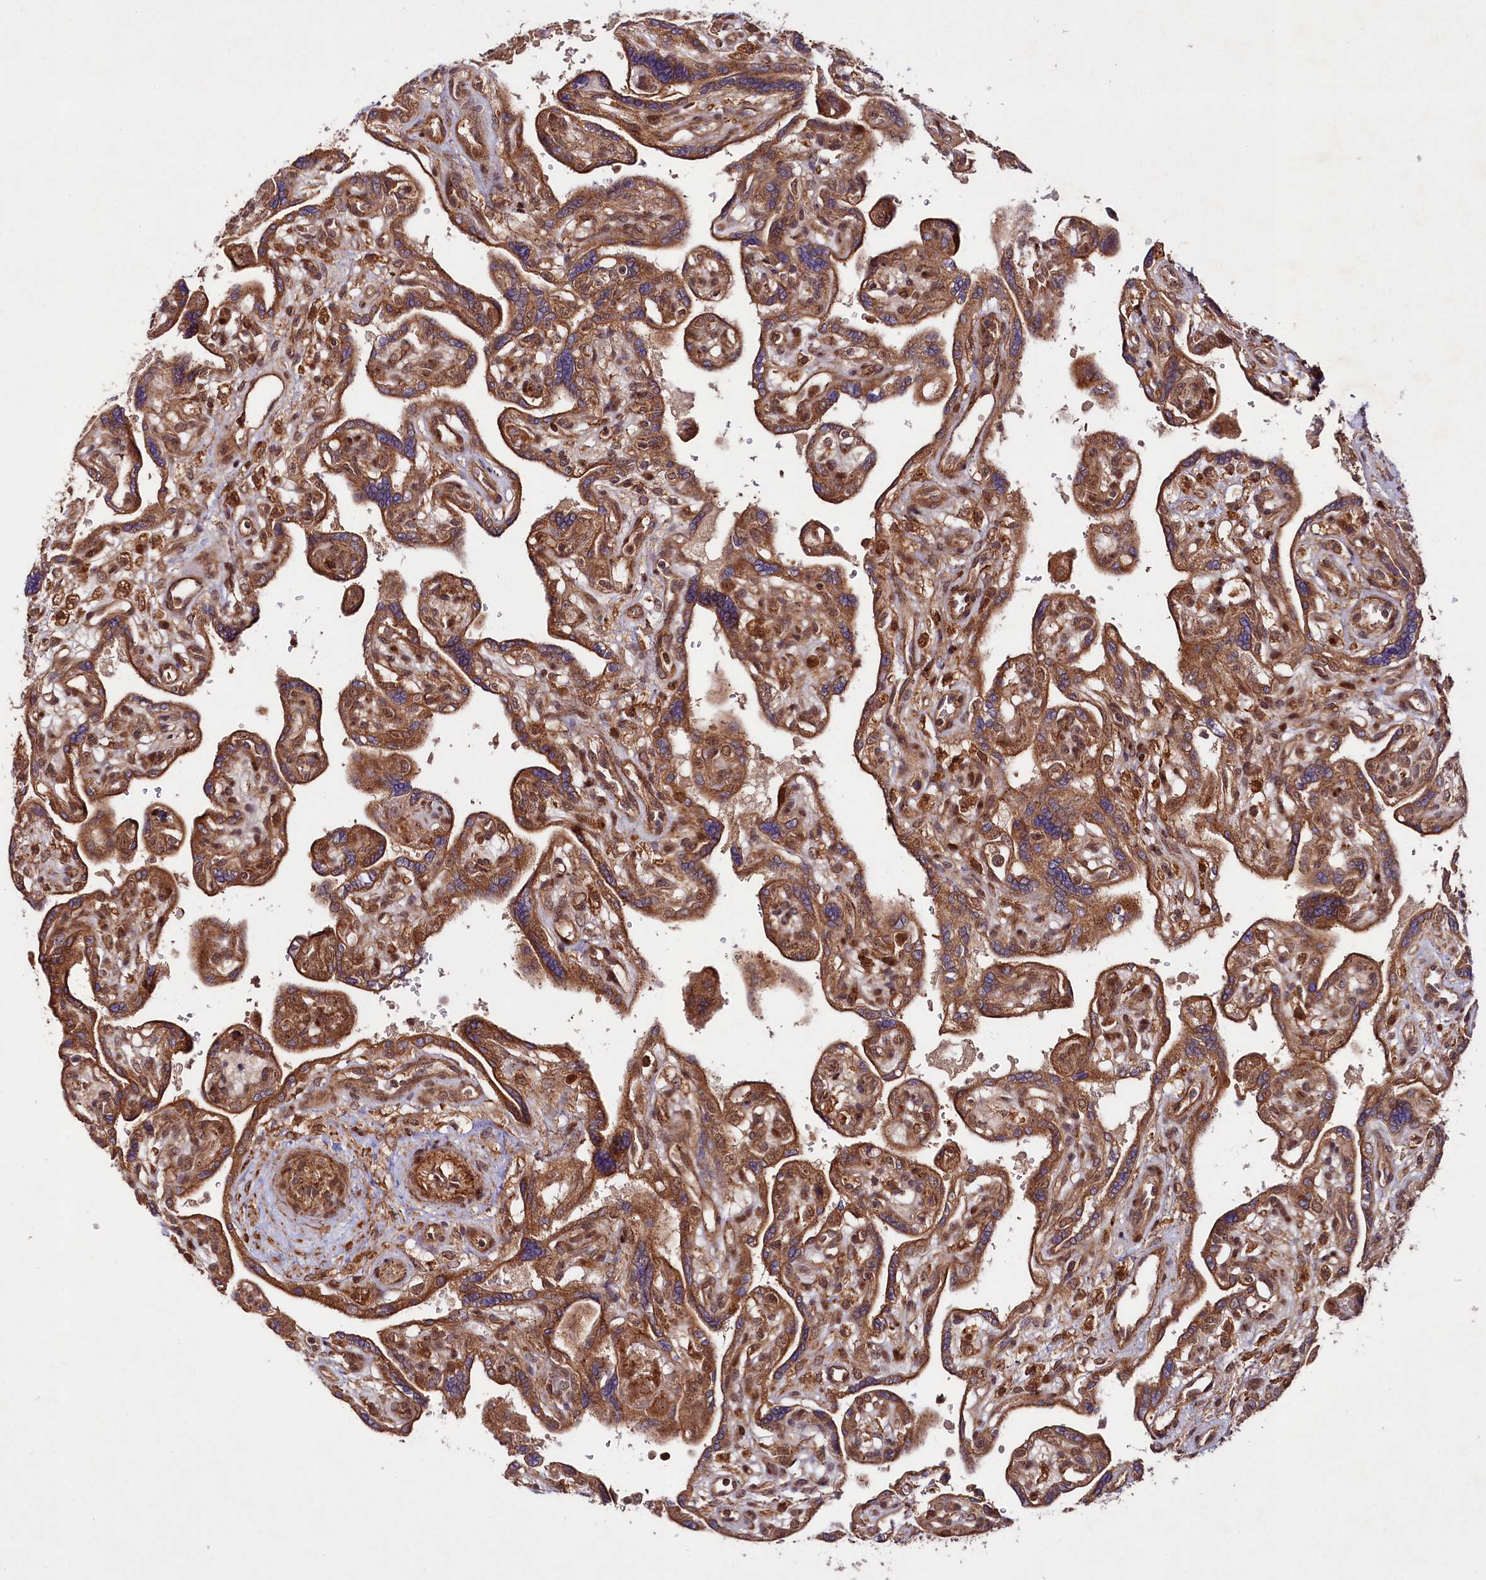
{"staining": {"intensity": "strong", "quantity": ">75%", "location": "cytoplasmic/membranous"}, "tissue": "placenta", "cell_type": "Trophoblastic cells", "image_type": "normal", "snomed": [{"axis": "morphology", "description": "Normal tissue, NOS"}, {"axis": "topography", "description": "Placenta"}], "caption": "This is an image of immunohistochemistry staining of unremarkable placenta, which shows strong staining in the cytoplasmic/membranous of trophoblastic cells.", "gene": "NEDD1", "patient": {"sex": "female", "age": 39}}